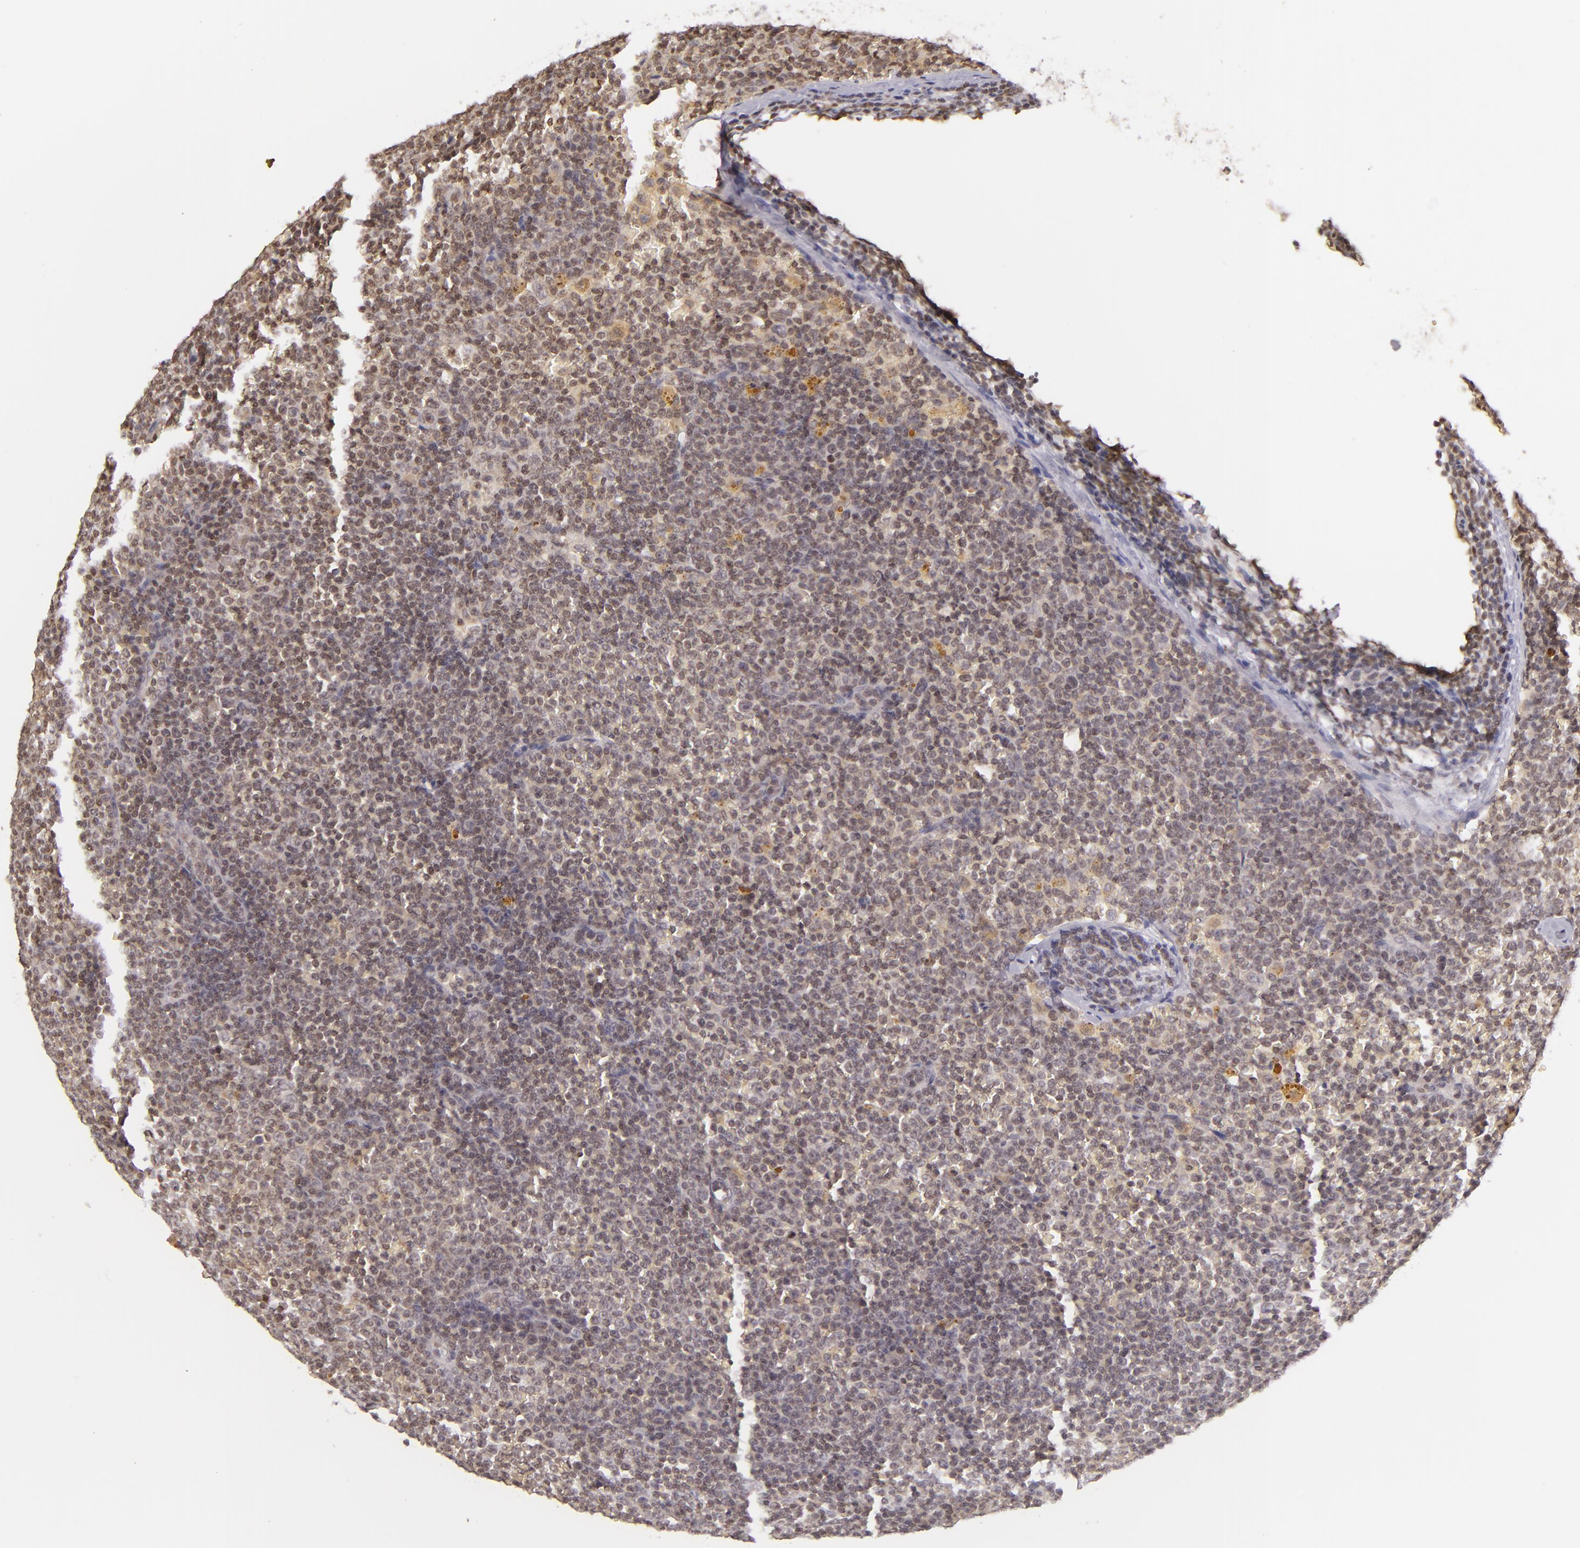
{"staining": {"intensity": "weak", "quantity": ">75%", "location": "cytoplasmic/membranous"}, "tissue": "lymphoma", "cell_type": "Tumor cells", "image_type": "cancer", "snomed": [{"axis": "morphology", "description": "Malignant lymphoma, non-Hodgkin's type, Low grade"}, {"axis": "topography", "description": "Lymph node"}], "caption": "This photomicrograph reveals IHC staining of lymphoma, with low weak cytoplasmic/membranous positivity in about >75% of tumor cells.", "gene": "CASP8", "patient": {"sex": "male", "age": 50}}